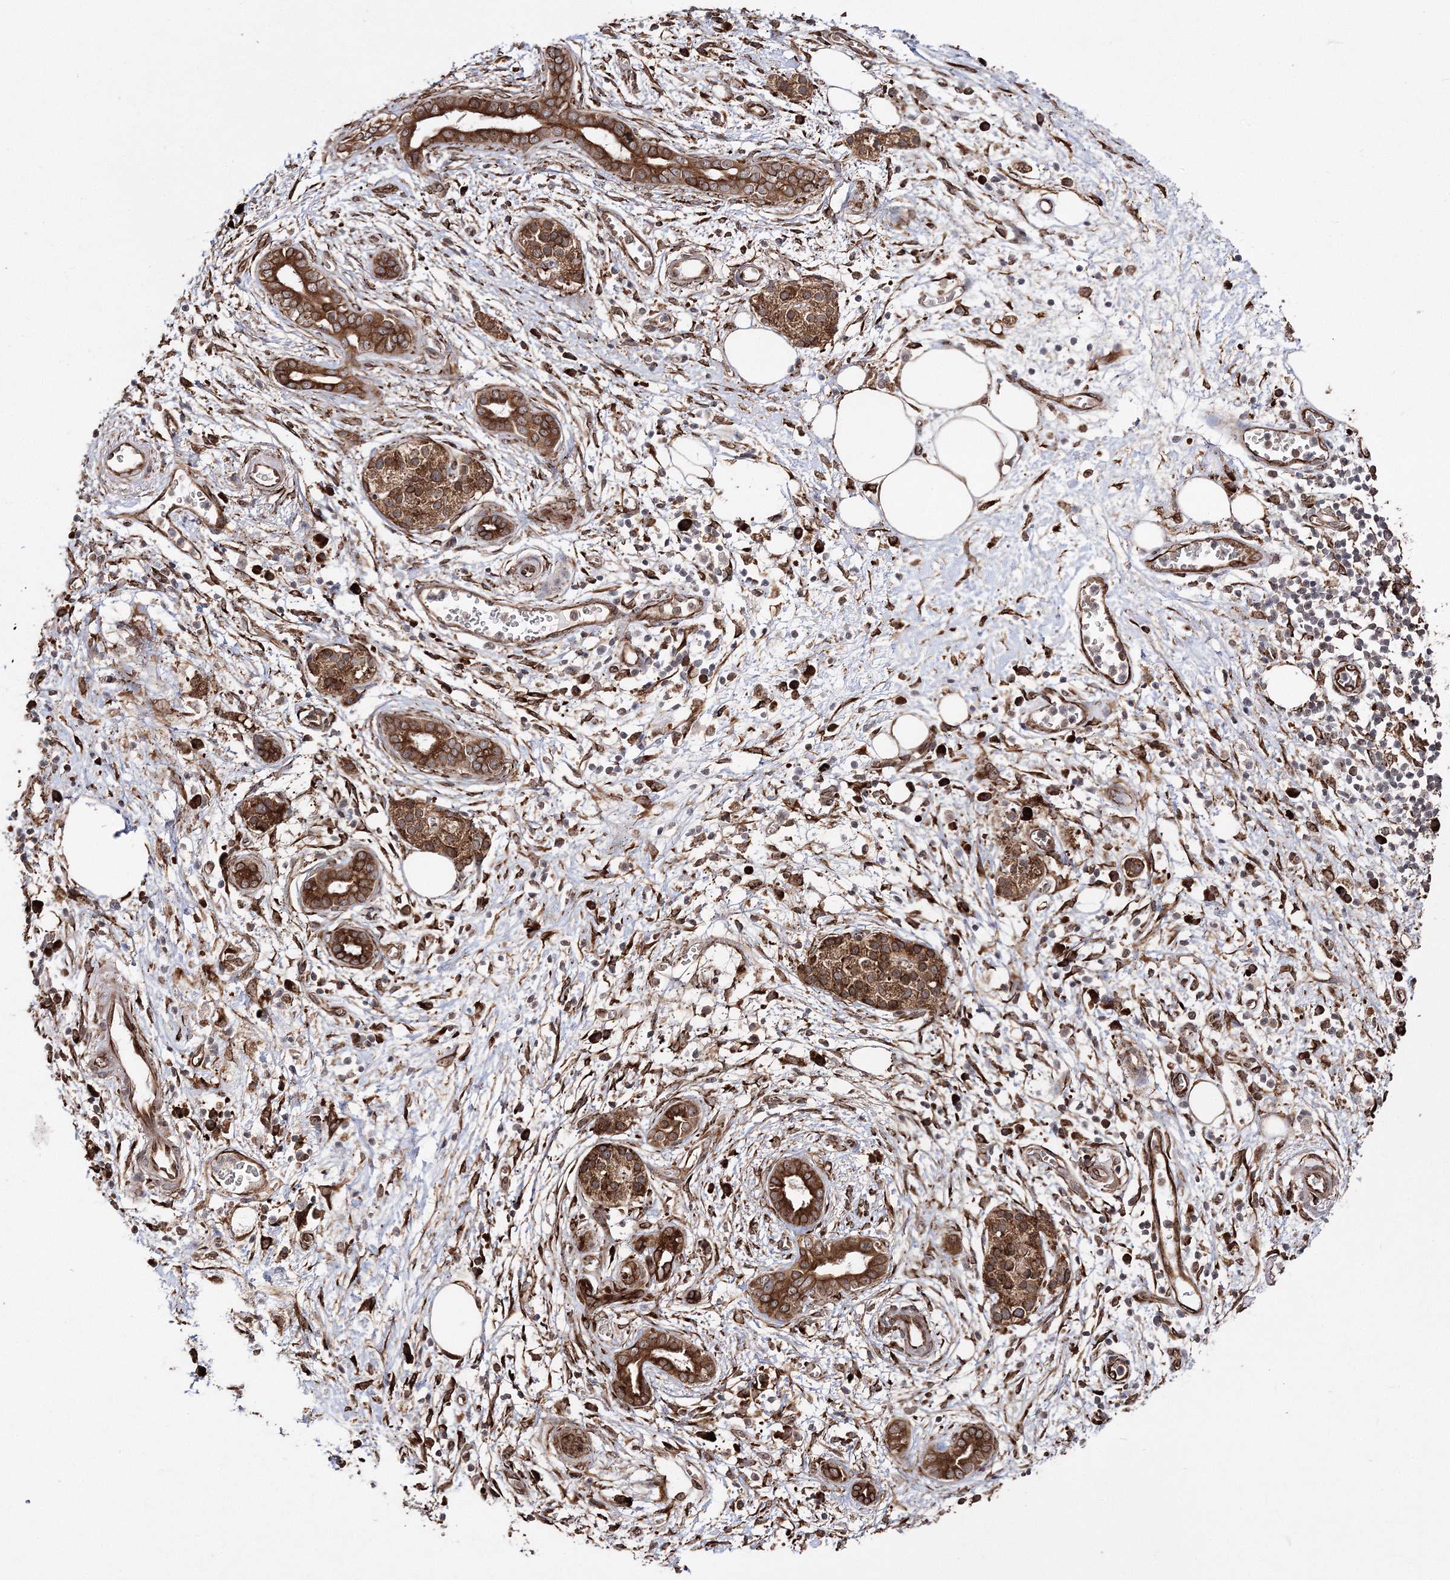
{"staining": {"intensity": "strong", "quantity": ">75%", "location": "cytoplasmic/membranous"}, "tissue": "pancreatic cancer", "cell_type": "Tumor cells", "image_type": "cancer", "snomed": [{"axis": "morphology", "description": "Adenocarcinoma, NOS"}, {"axis": "topography", "description": "Pancreas"}], "caption": "Strong cytoplasmic/membranous positivity for a protein is seen in approximately >75% of tumor cells of pancreatic cancer (adenocarcinoma) using IHC.", "gene": "SCRN3", "patient": {"sex": "male", "age": 78}}